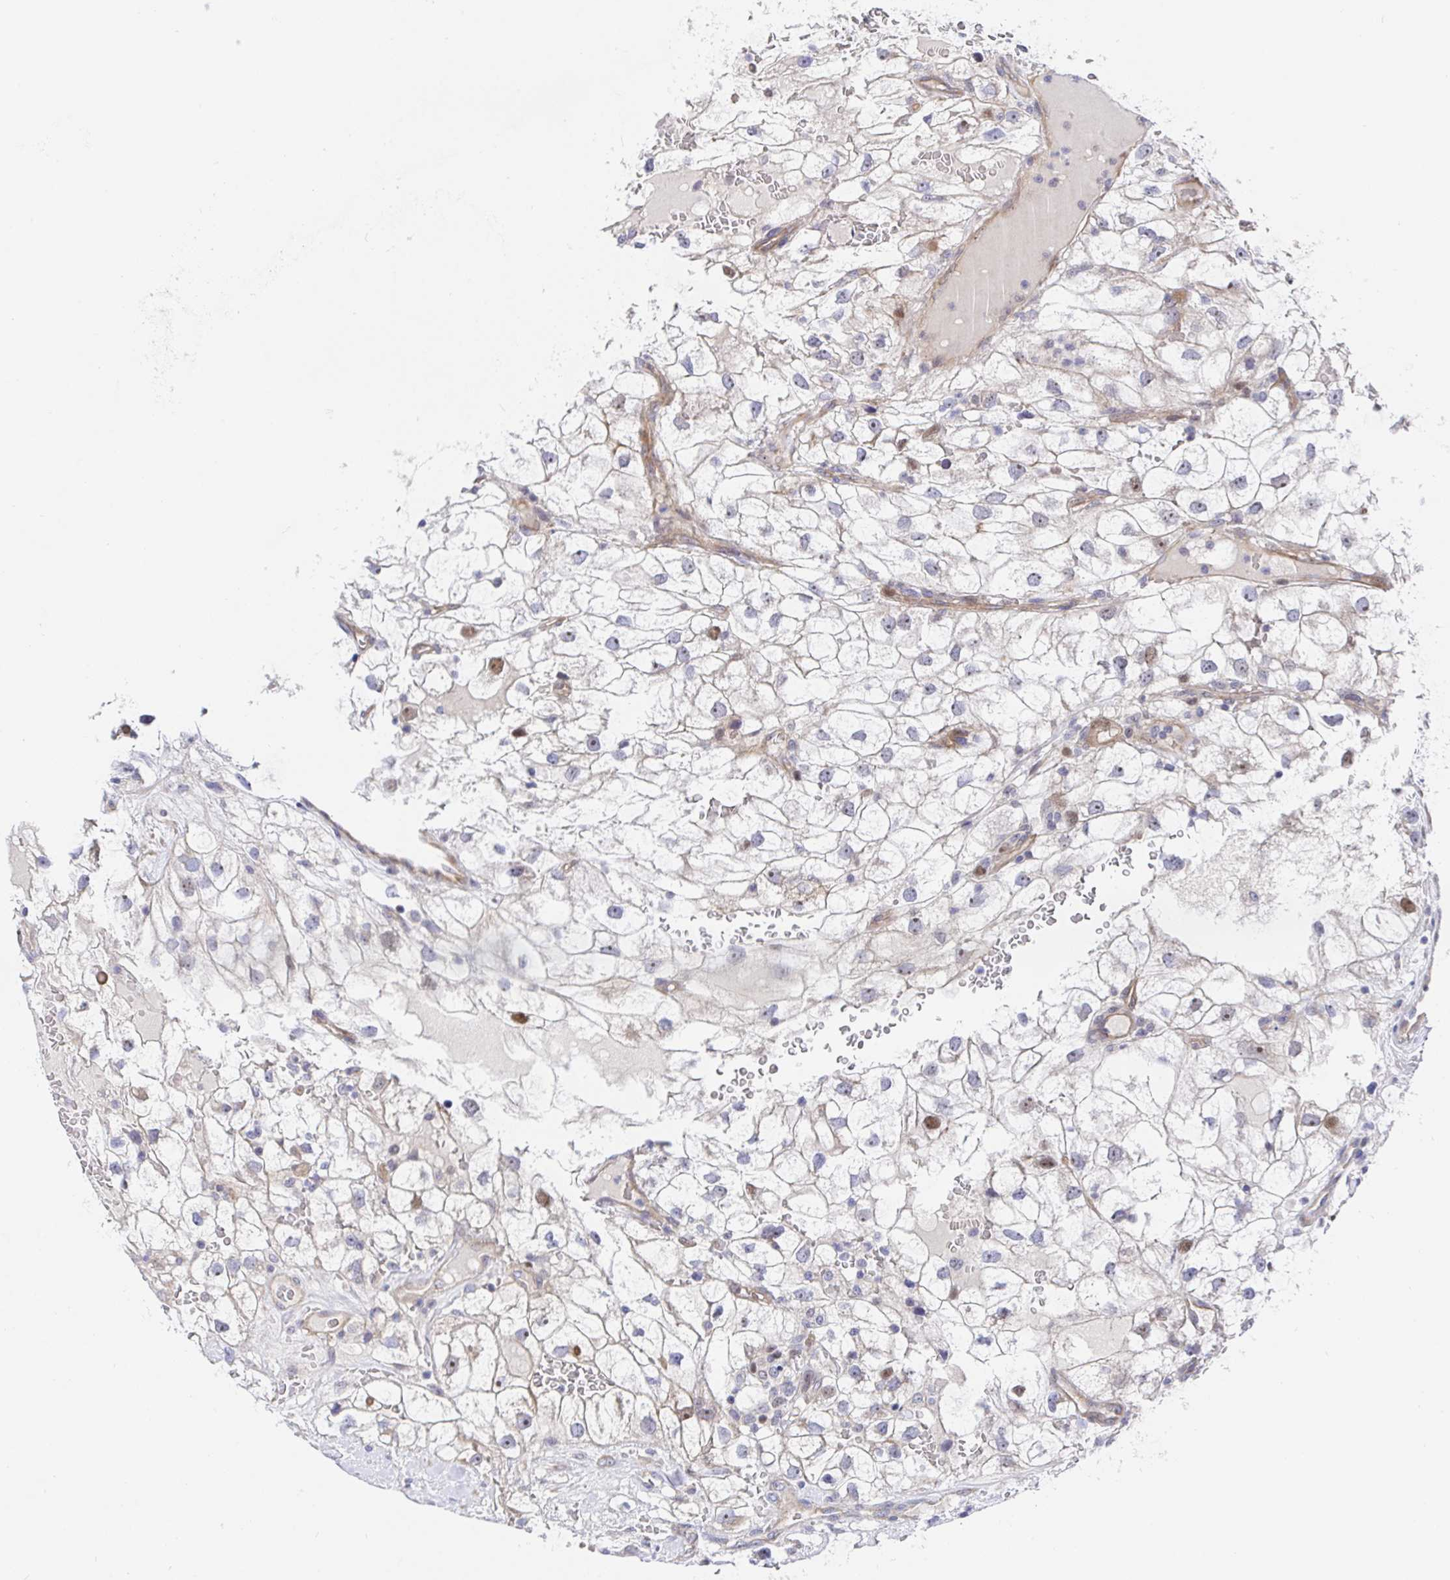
{"staining": {"intensity": "weak", "quantity": "<25%", "location": "nuclear"}, "tissue": "renal cancer", "cell_type": "Tumor cells", "image_type": "cancer", "snomed": [{"axis": "morphology", "description": "Adenocarcinoma, NOS"}, {"axis": "topography", "description": "Kidney"}], "caption": "An immunohistochemistry micrograph of renal cancer (adenocarcinoma) is shown. There is no staining in tumor cells of renal cancer (adenocarcinoma). (DAB (3,3'-diaminobenzidine) immunohistochemistry visualized using brightfield microscopy, high magnification).", "gene": "TIMELESS", "patient": {"sex": "male", "age": 59}}